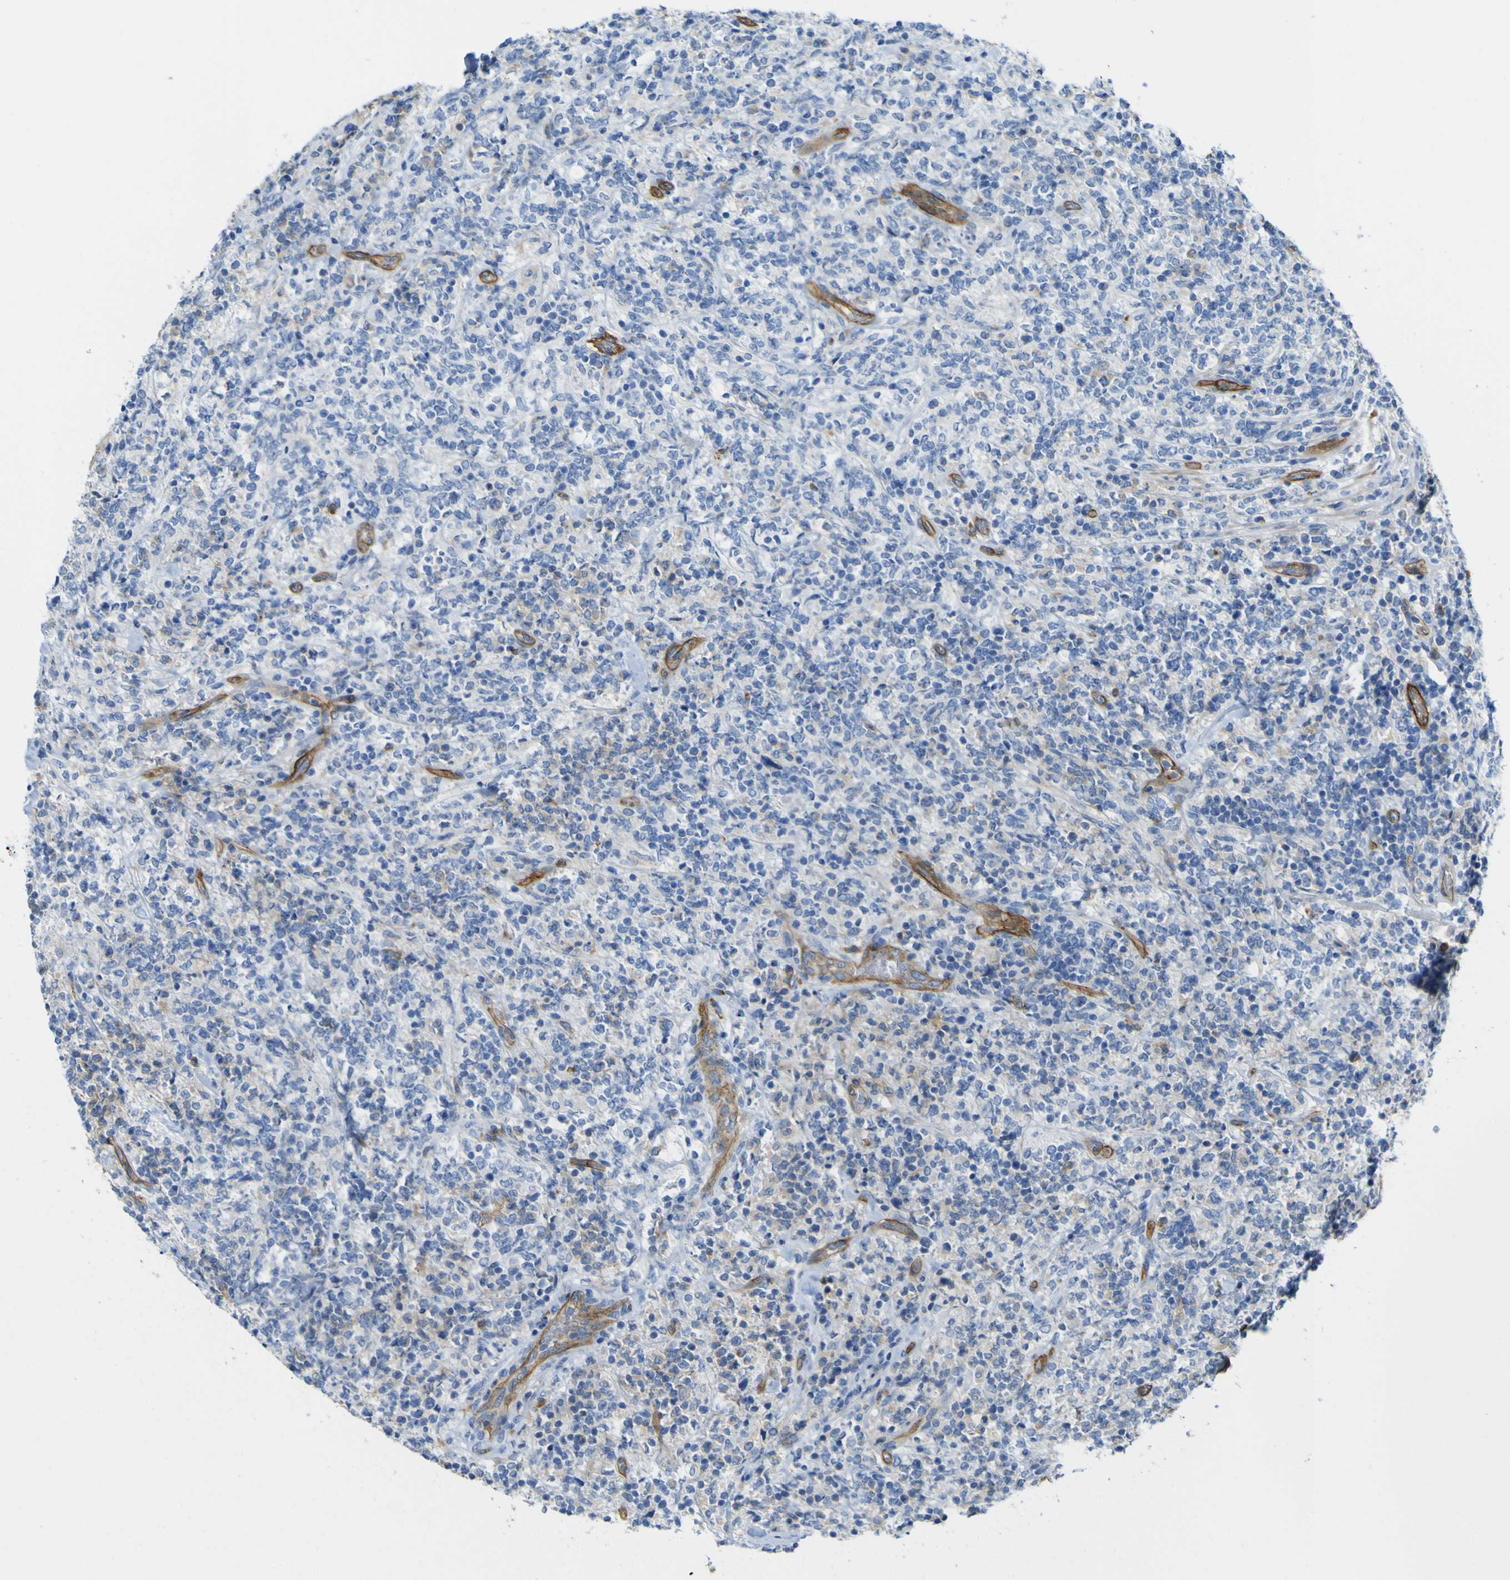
{"staining": {"intensity": "negative", "quantity": "none", "location": "none"}, "tissue": "lymphoma", "cell_type": "Tumor cells", "image_type": "cancer", "snomed": [{"axis": "morphology", "description": "Malignant lymphoma, non-Hodgkin's type, High grade"}, {"axis": "topography", "description": "Soft tissue"}], "caption": "Immunohistochemical staining of lymphoma exhibits no significant staining in tumor cells. (DAB immunohistochemistry (IHC), high magnification).", "gene": "CD93", "patient": {"sex": "male", "age": 18}}